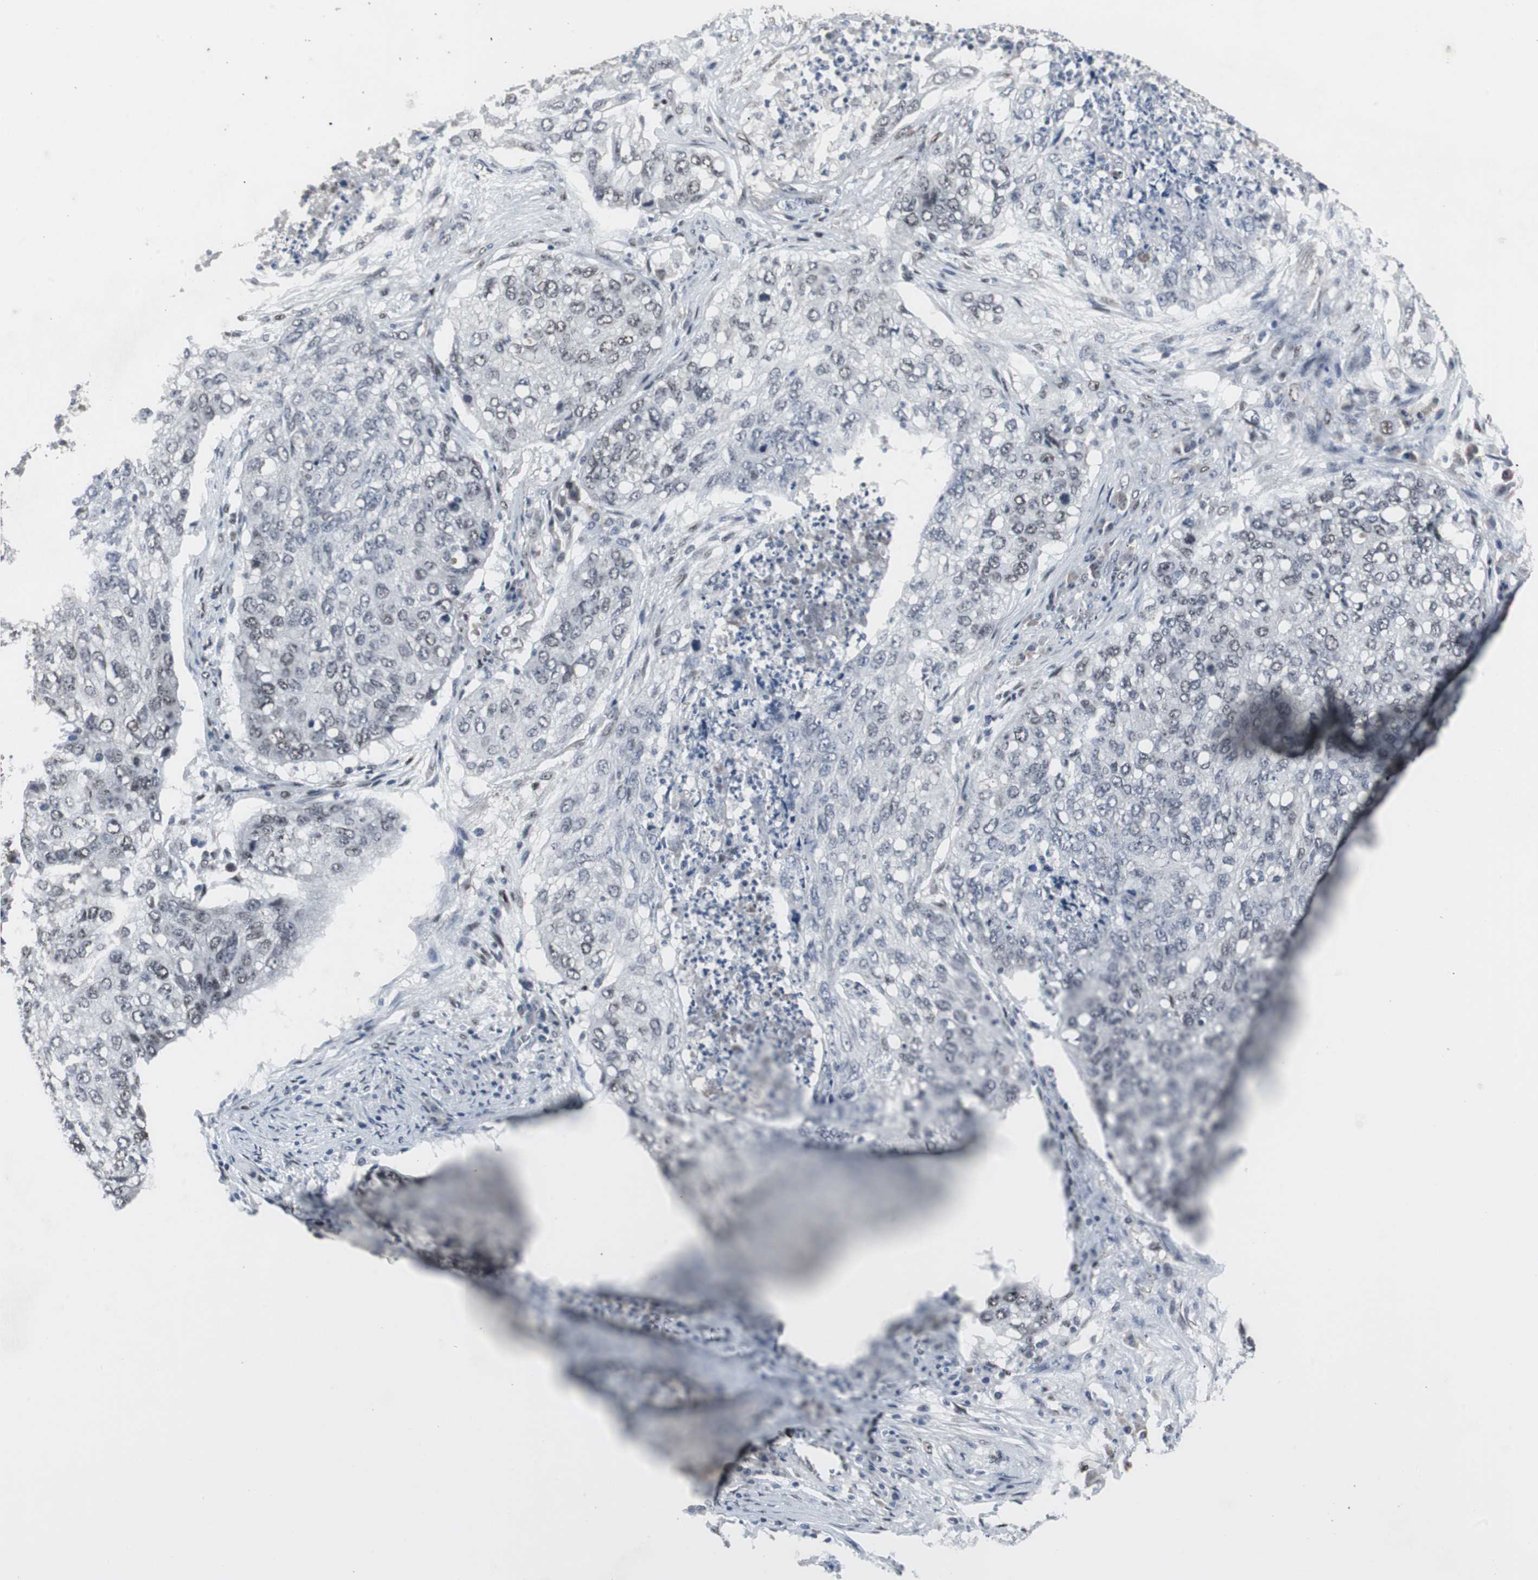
{"staining": {"intensity": "weak", "quantity": "<25%", "location": "nuclear"}, "tissue": "lung cancer", "cell_type": "Tumor cells", "image_type": "cancer", "snomed": [{"axis": "morphology", "description": "Squamous cell carcinoma, NOS"}, {"axis": "topography", "description": "Lung"}], "caption": "Immunohistochemistry (IHC) of squamous cell carcinoma (lung) displays no positivity in tumor cells.", "gene": "FOXP4", "patient": {"sex": "female", "age": 63}}